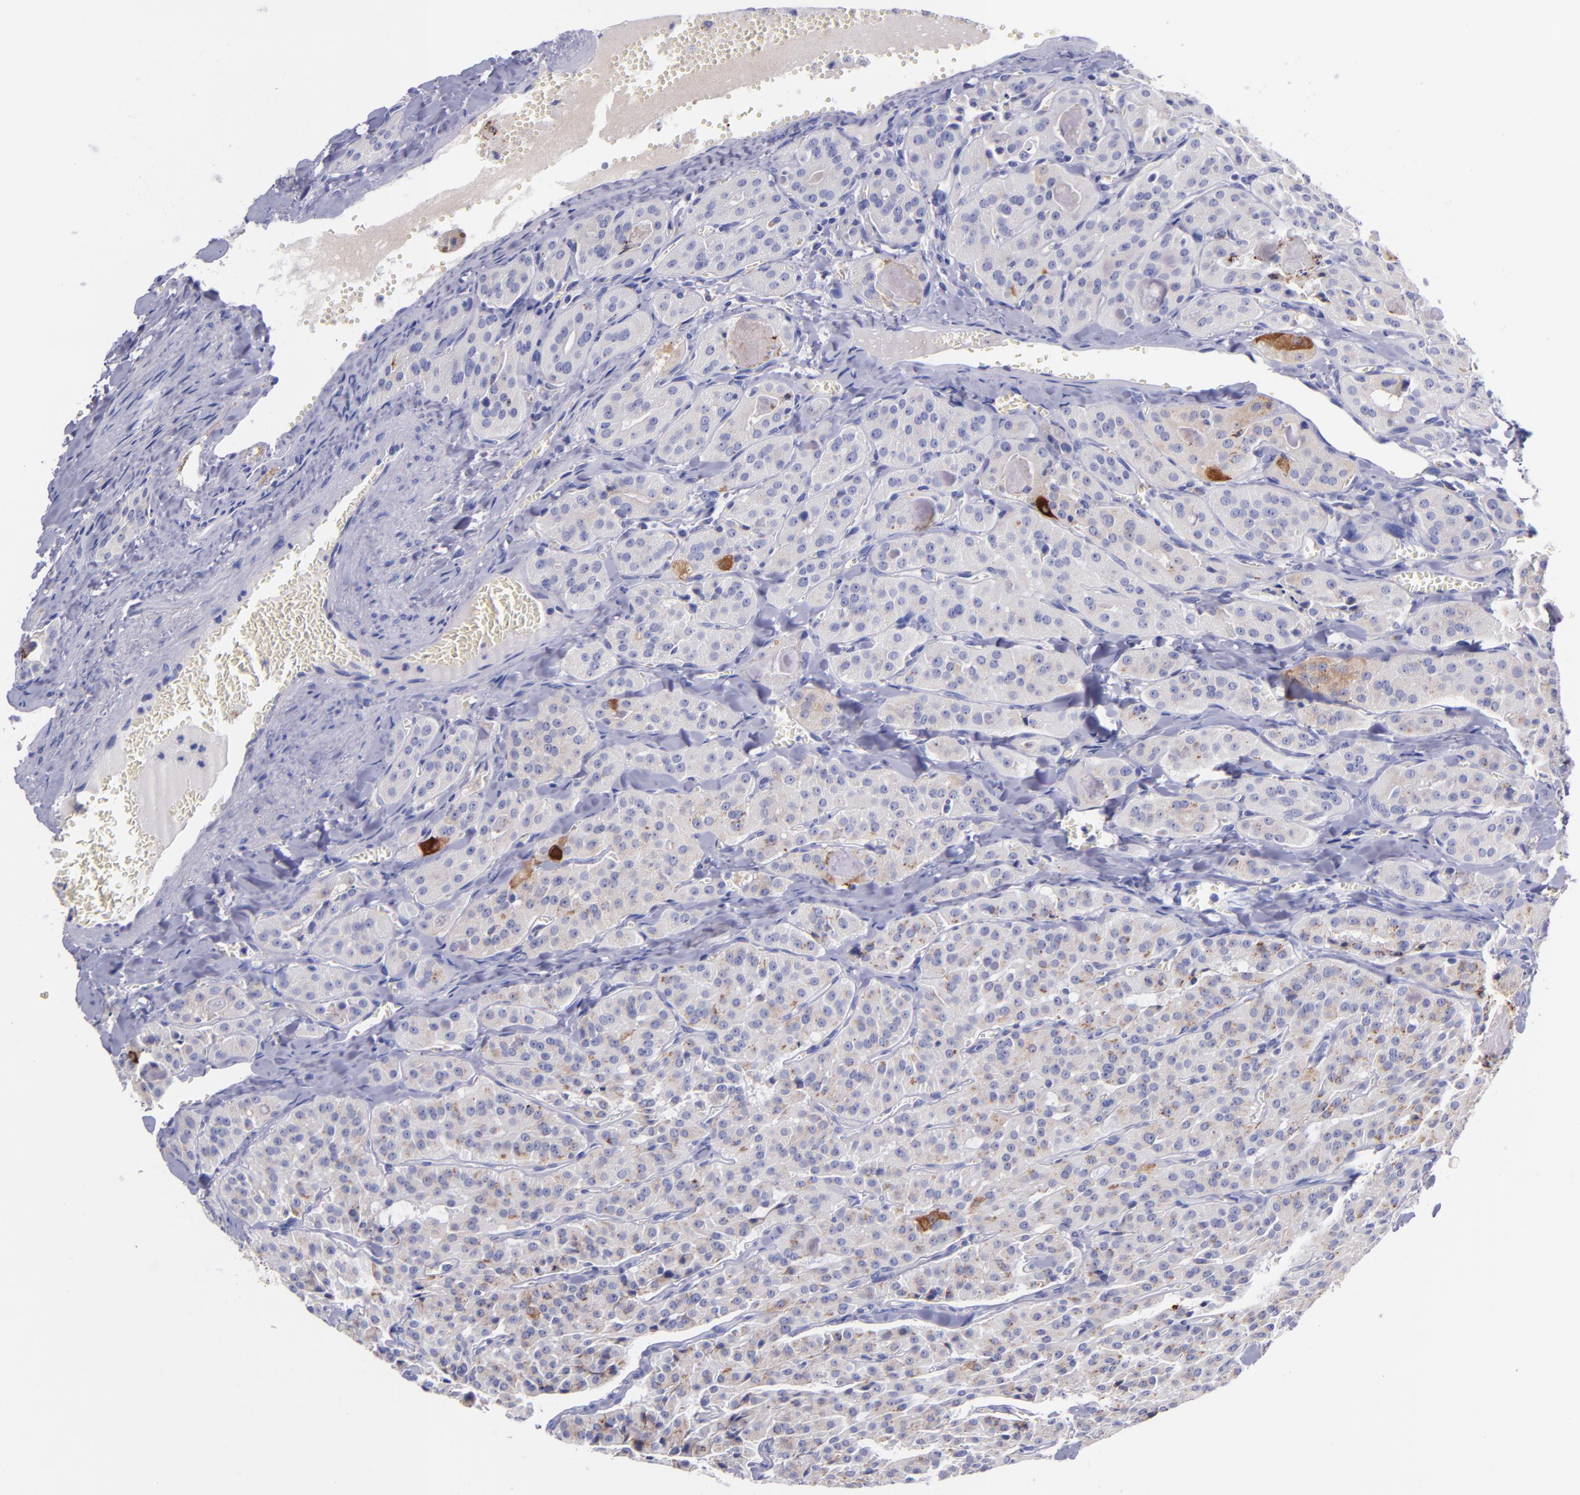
{"staining": {"intensity": "strong", "quantity": "<25%", "location": "nuclear"}, "tissue": "thyroid cancer", "cell_type": "Tumor cells", "image_type": "cancer", "snomed": [{"axis": "morphology", "description": "Carcinoma, NOS"}, {"axis": "topography", "description": "Thyroid gland"}], "caption": "A micrograph of thyroid carcinoma stained for a protein displays strong nuclear brown staining in tumor cells.", "gene": "IVL", "patient": {"sex": "male", "age": 76}}